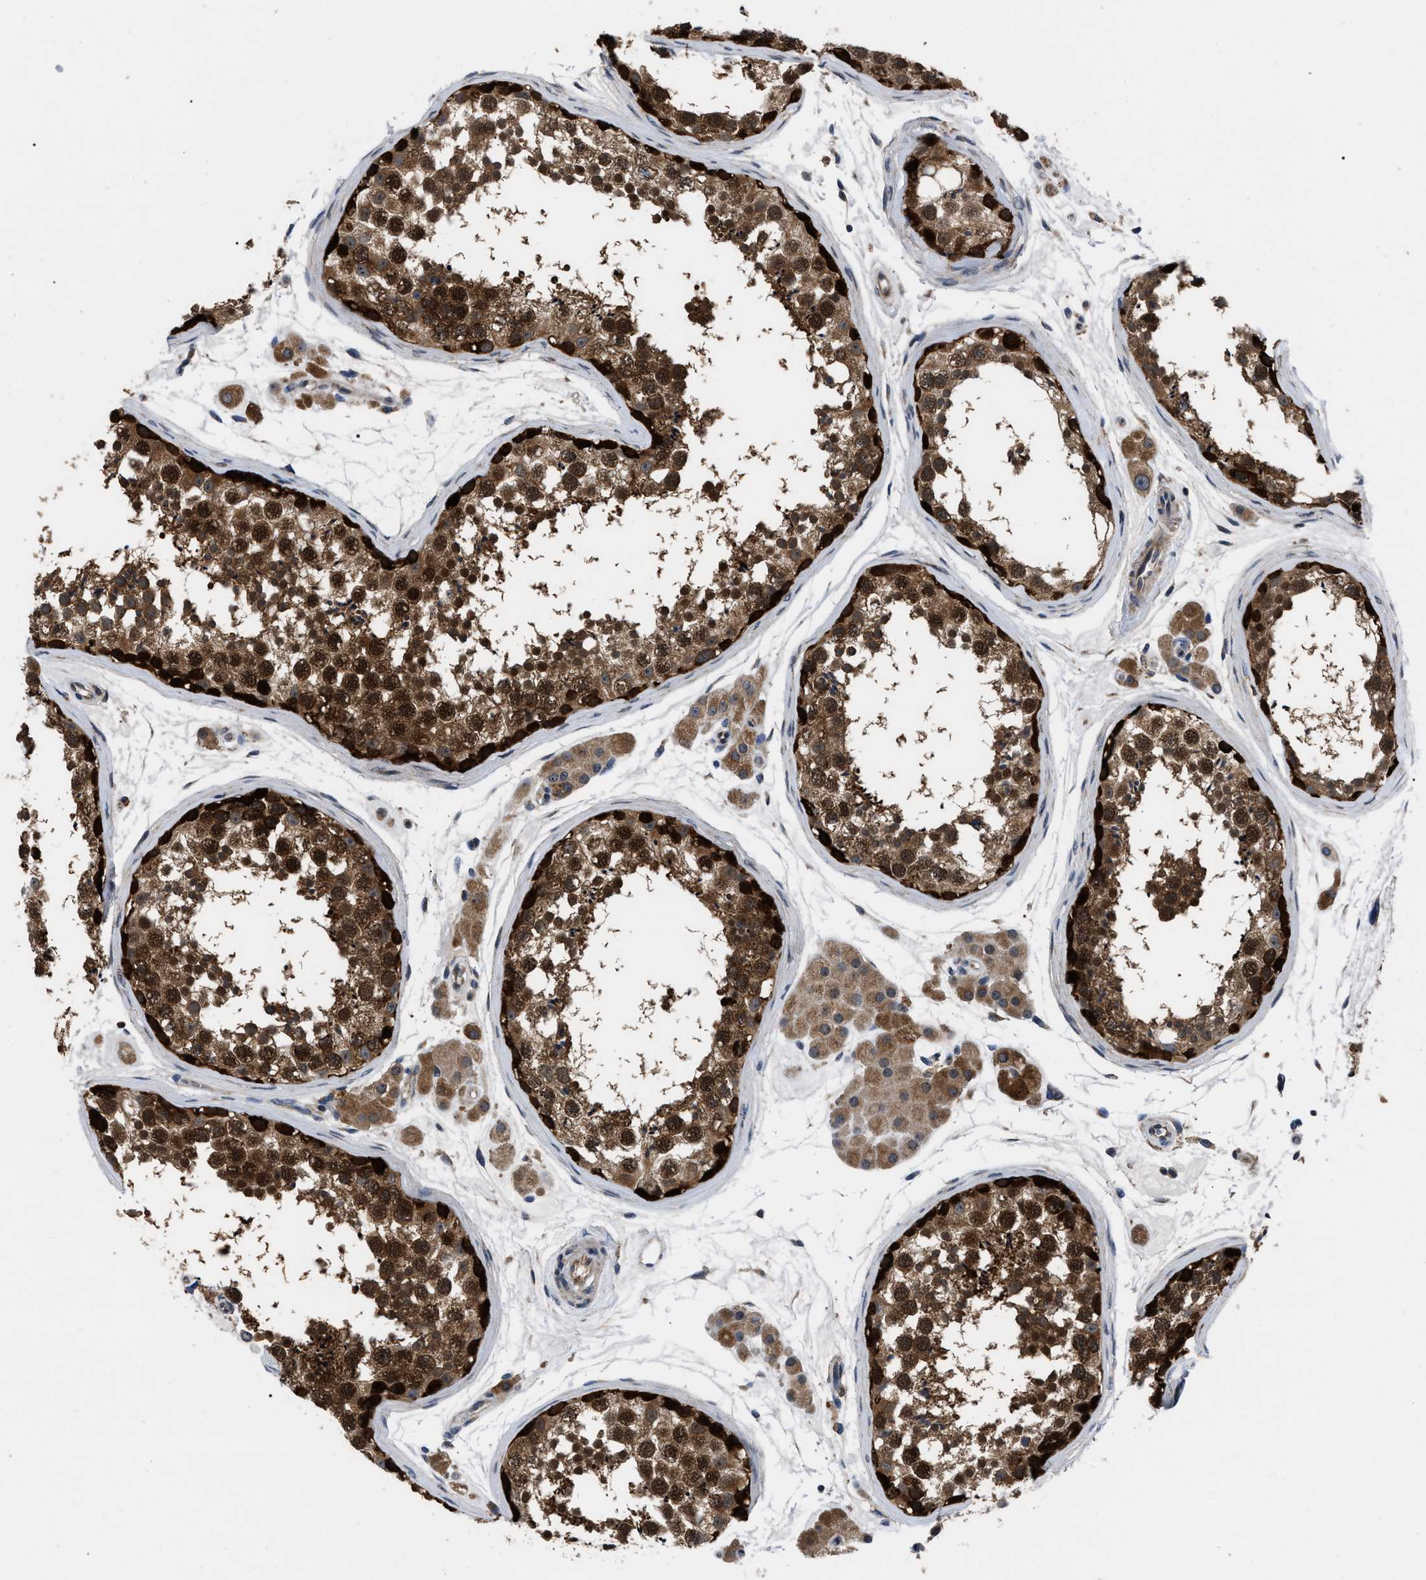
{"staining": {"intensity": "strong", "quantity": ">75%", "location": "cytoplasmic/membranous,nuclear"}, "tissue": "testis", "cell_type": "Cells in seminiferous ducts", "image_type": "normal", "snomed": [{"axis": "morphology", "description": "Normal tissue, NOS"}, {"axis": "topography", "description": "Testis"}], "caption": "Human testis stained with a brown dye reveals strong cytoplasmic/membranous,nuclear positive staining in approximately >75% of cells in seminiferous ducts.", "gene": "GET4", "patient": {"sex": "male", "age": 56}}